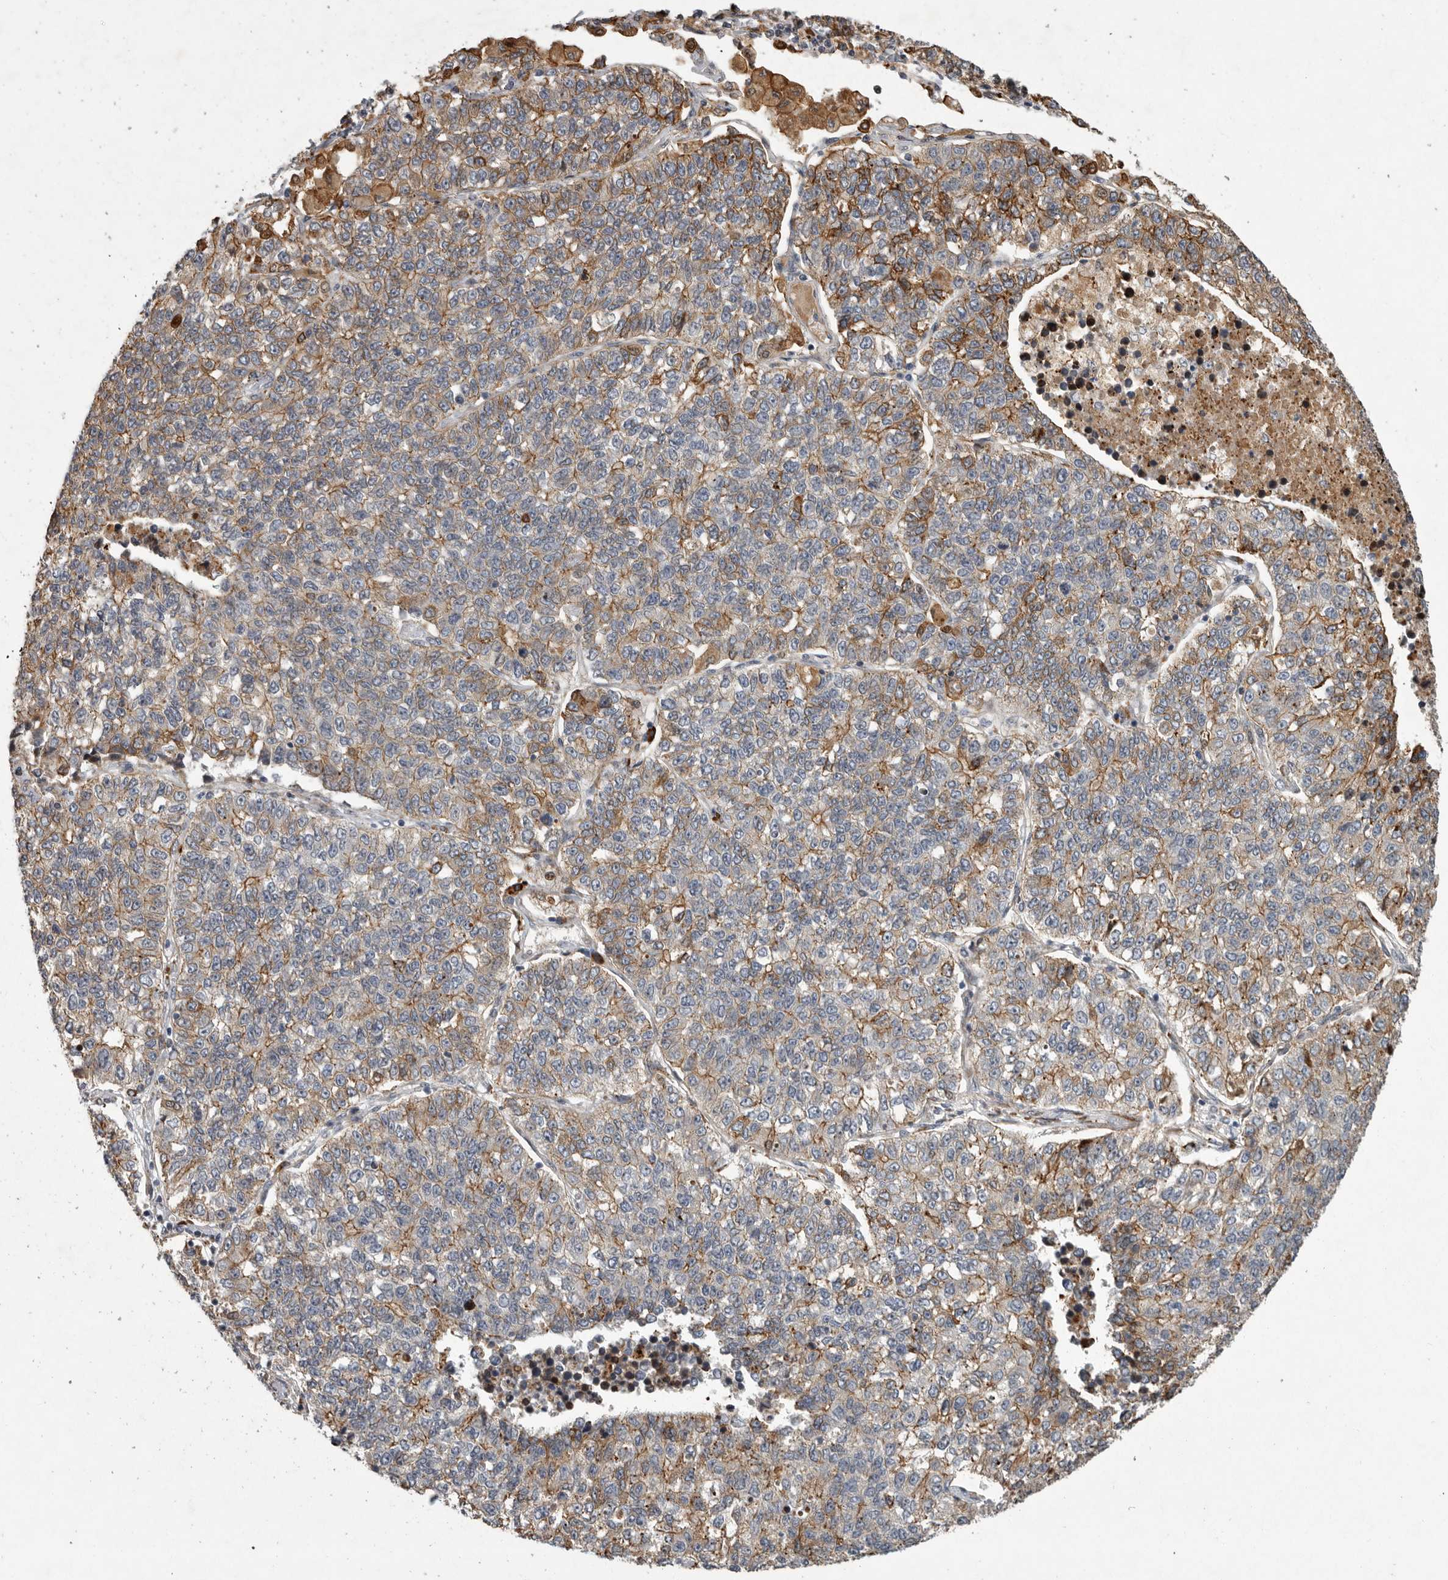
{"staining": {"intensity": "moderate", "quantity": "25%-75%", "location": "cytoplasmic/membranous"}, "tissue": "lung cancer", "cell_type": "Tumor cells", "image_type": "cancer", "snomed": [{"axis": "morphology", "description": "Adenocarcinoma, NOS"}, {"axis": "topography", "description": "Lung"}], "caption": "Lung cancer stained for a protein (brown) reveals moderate cytoplasmic/membranous positive positivity in approximately 25%-75% of tumor cells.", "gene": "MPDZ", "patient": {"sex": "male", "age": 49}}